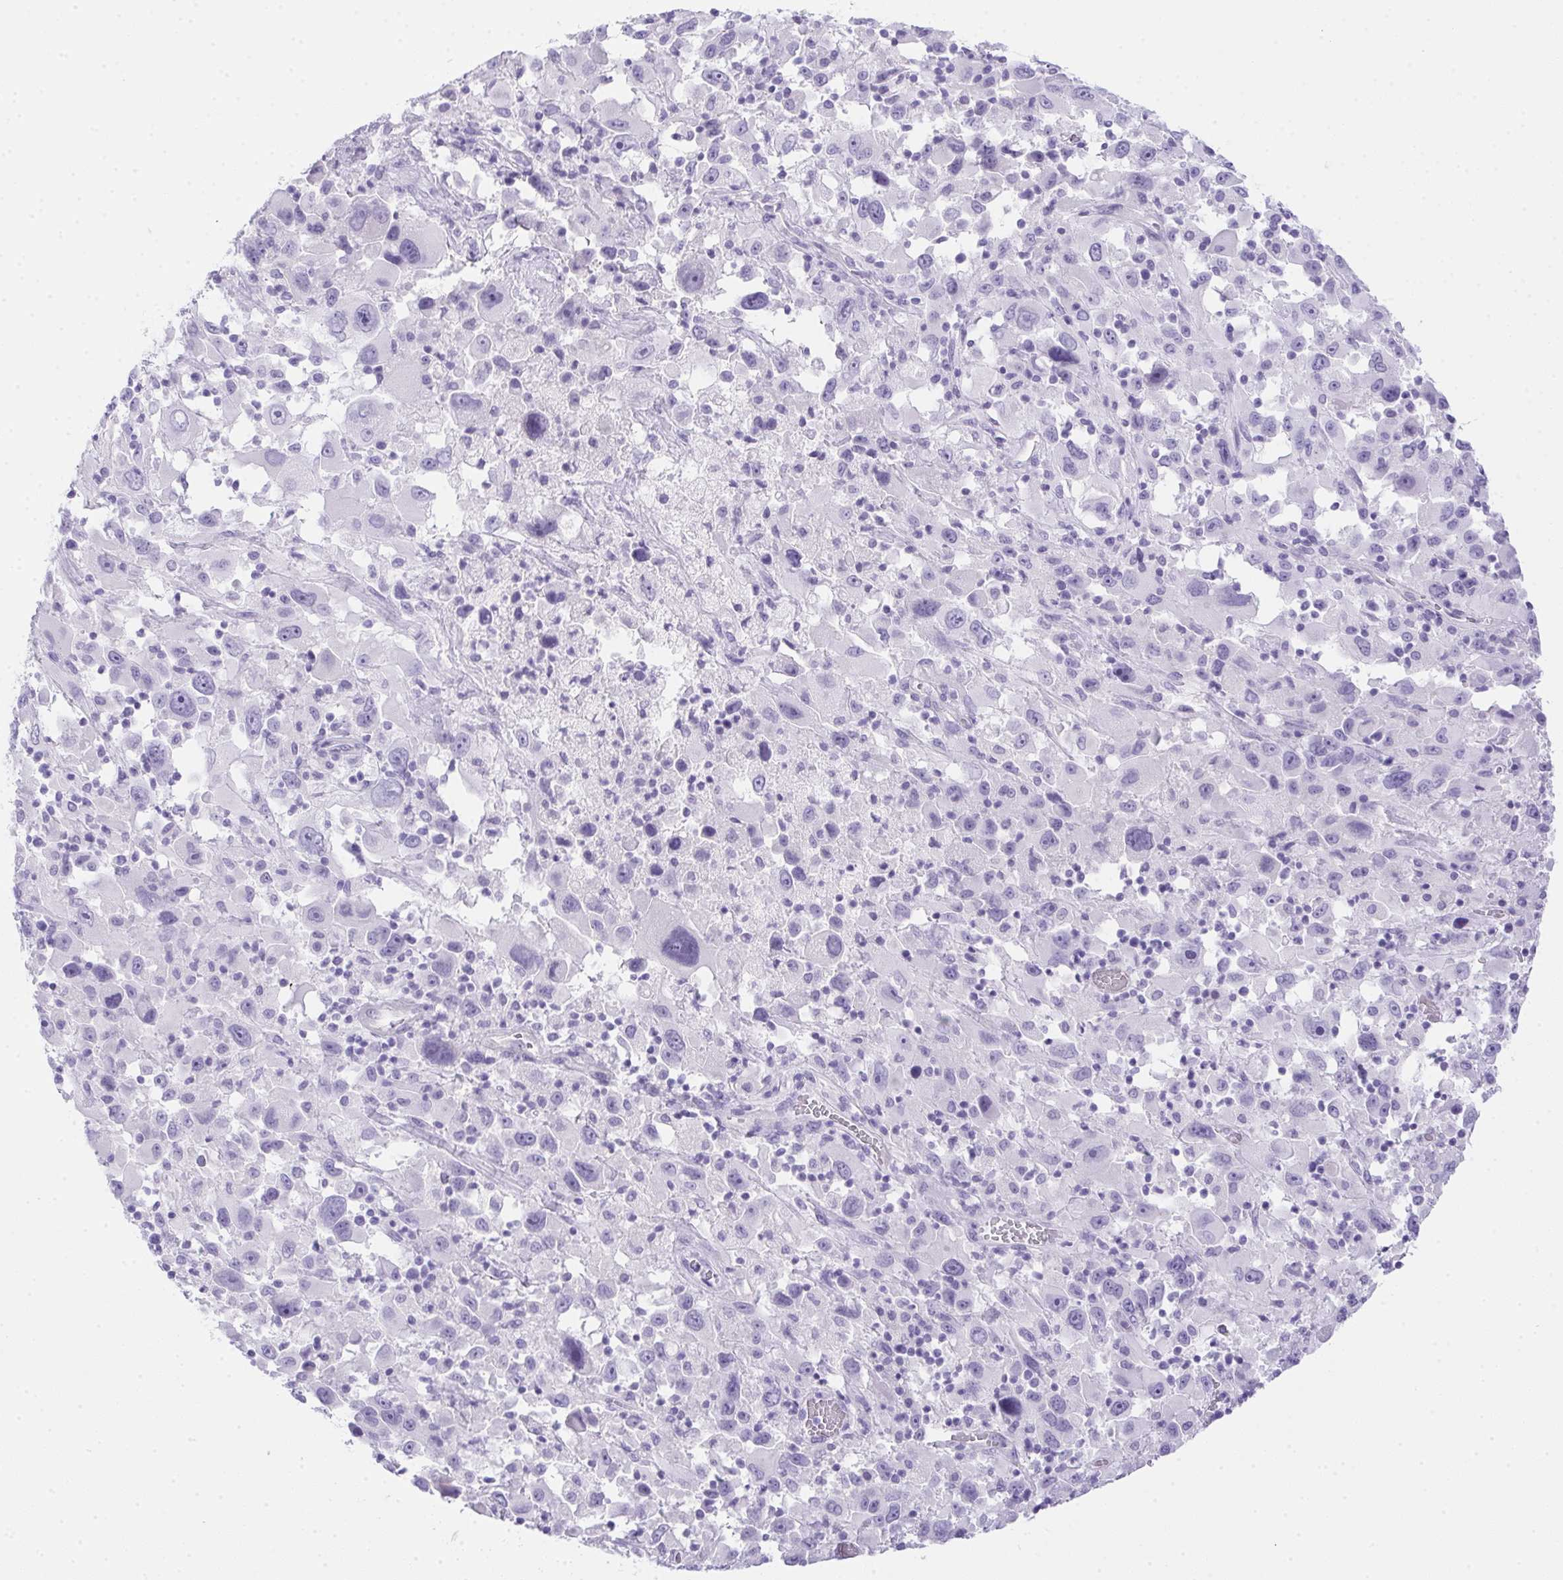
{"staining": {"intensity": "negative", "quantity": "none", "location": "none"}, "tissue": "melanoma", "cell_type": "Tumor cells", "image_type": "cancer", "snomed": [{"axis": "morphology", "description": "Malignant melanoma, Metastatic site"}, {"axis": "topography", "description": "Soft tissue"}], "caption": "Human melanoma stained for a protein using immunohistochemistry (IHC) demonstrates no expression in tumor cells.", "gene": "SPACA5B", "patient": {"sex": "male", "age": 50}}